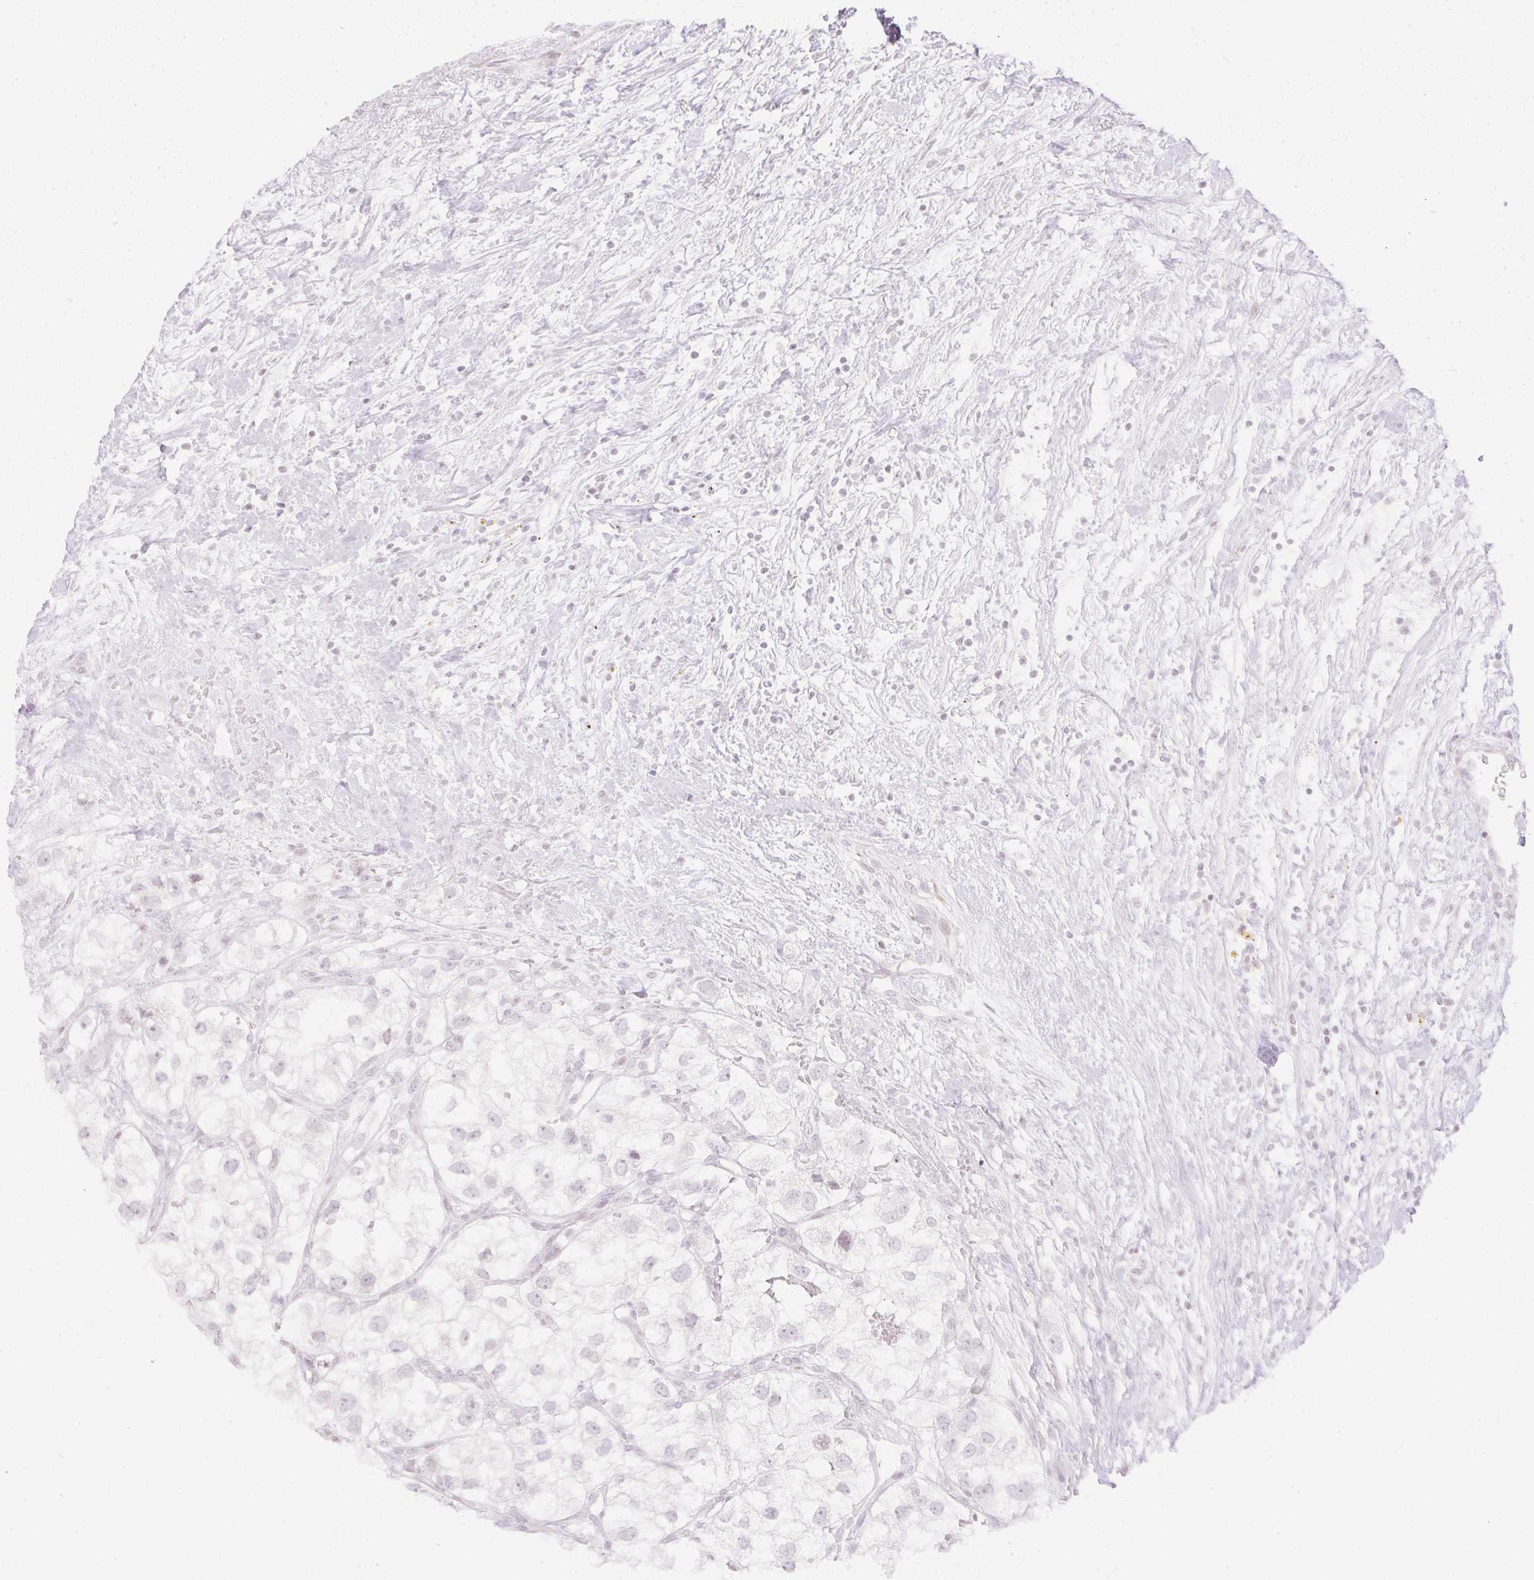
{"staining": {"intensity": "negative", "quantity": "none", "location": "none"}, "tissue": "renal cancer", "cell_type": "Tumor cells", "image_type": "cancer", "snomed": [{"axis": "morphology", "description": "Adenocarcinoma, NOS"}, {"axis": "topography", "description": "Kidney"}], "caption": "Human renal cancer stained for a protein using immunohistochemistry reveals no expression in tumor cells.", "gene": "C3orf49", "patient": {"sex": "male", "age": 59}}